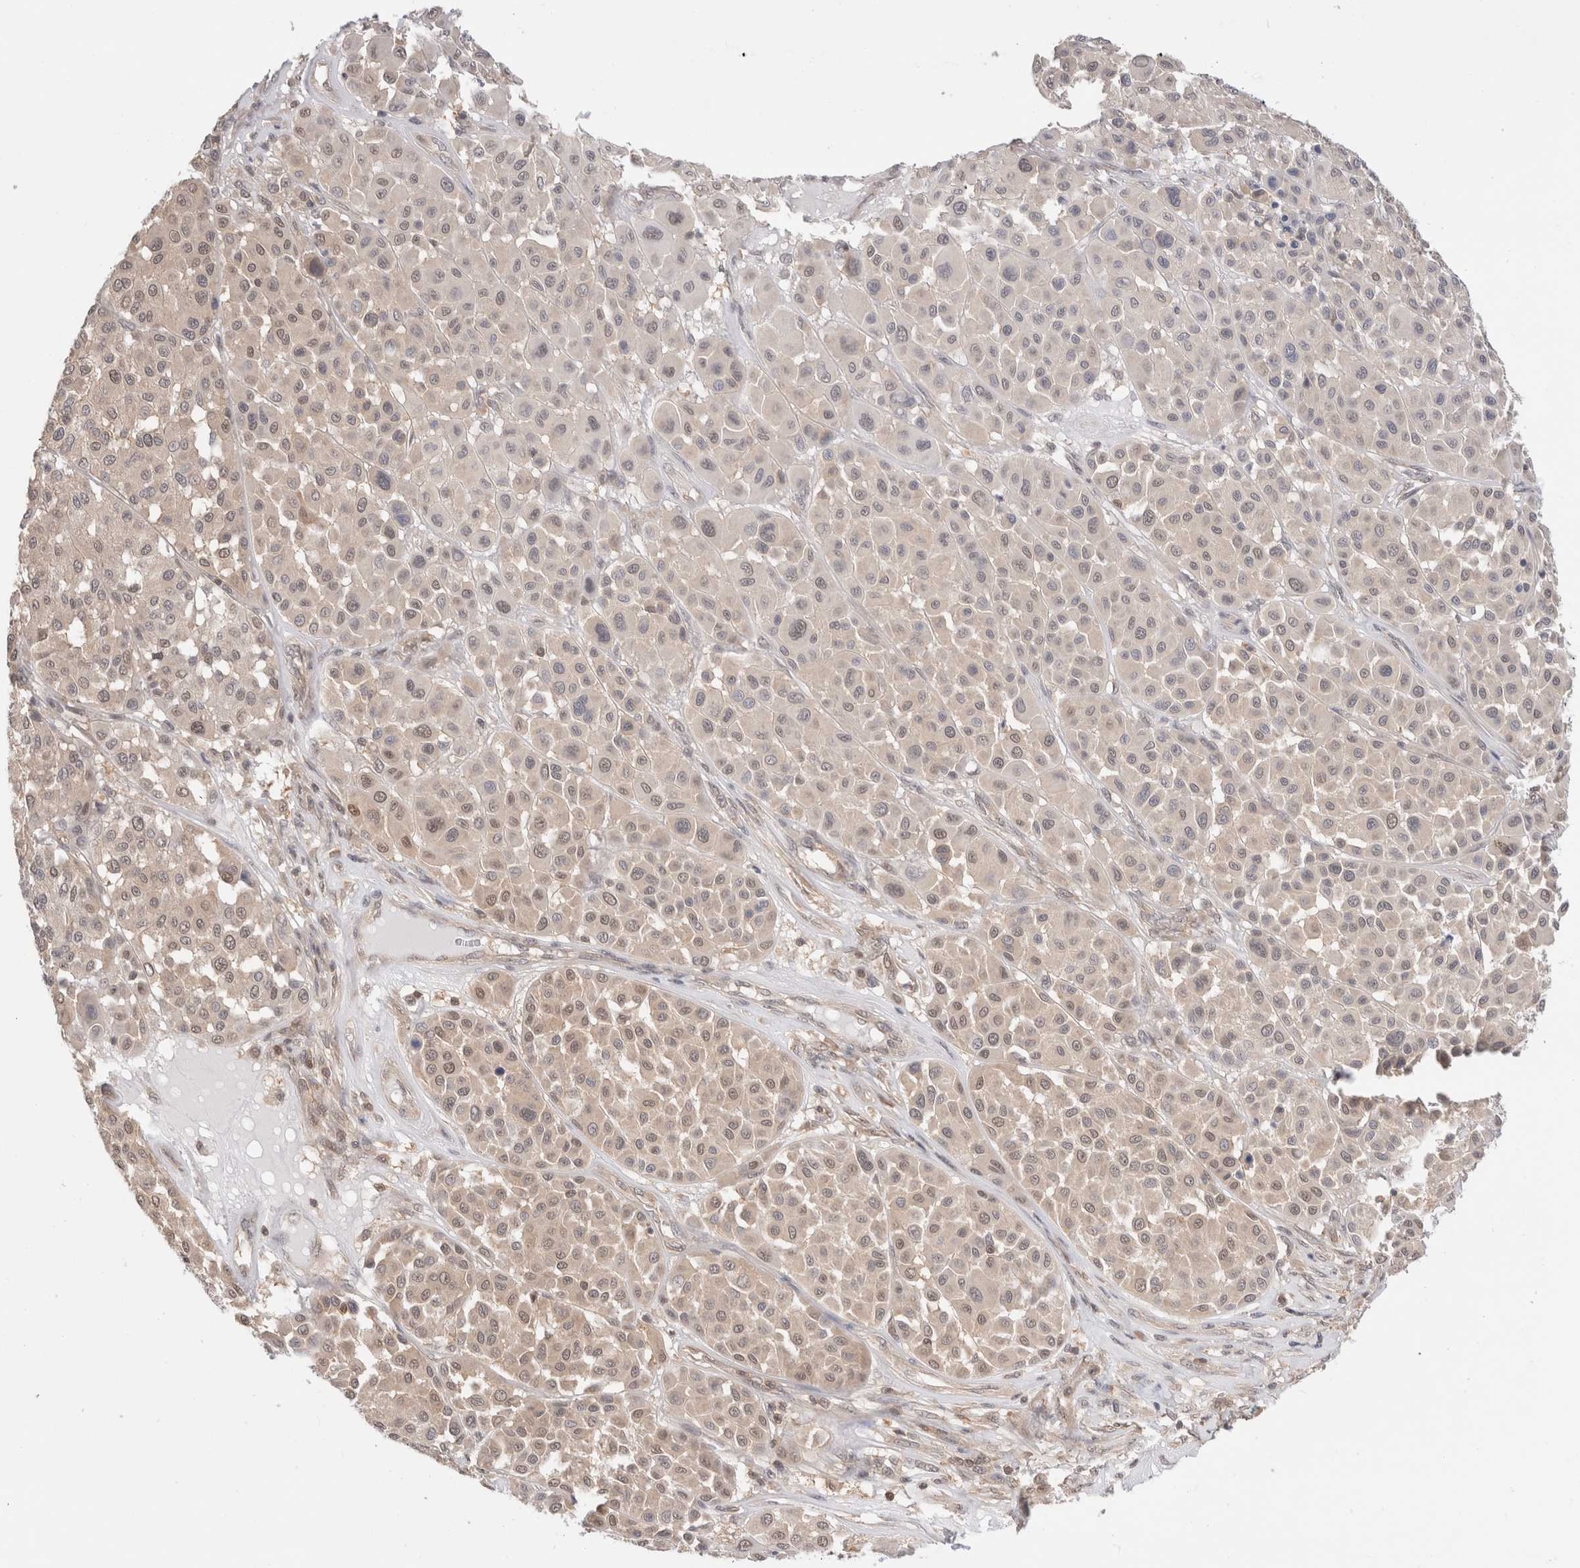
{"staining": {"intensity": "weak", "quantity": "25%-75%", "location": "cytoplasmic/membranous,nuclear"}, "tissue": "melanoma", "cell_type": "Tumor cells", "image_type": "cancer", "snomed": [{"axis": "morphology", "description": "Malignant melanoma, Metastatic site"}, {"axis": "topography", "description": "Soft tissue"}], "caption": "Weak cytoplasmic/membranous and nuclear expression is identified in approximately 25%-75% of tumor cells in melanoma. (Brightfield microscopy of DAB IHC at high magnification).", "gene": "C17orf97", "patient": {"sex": "male", "age": 41}}